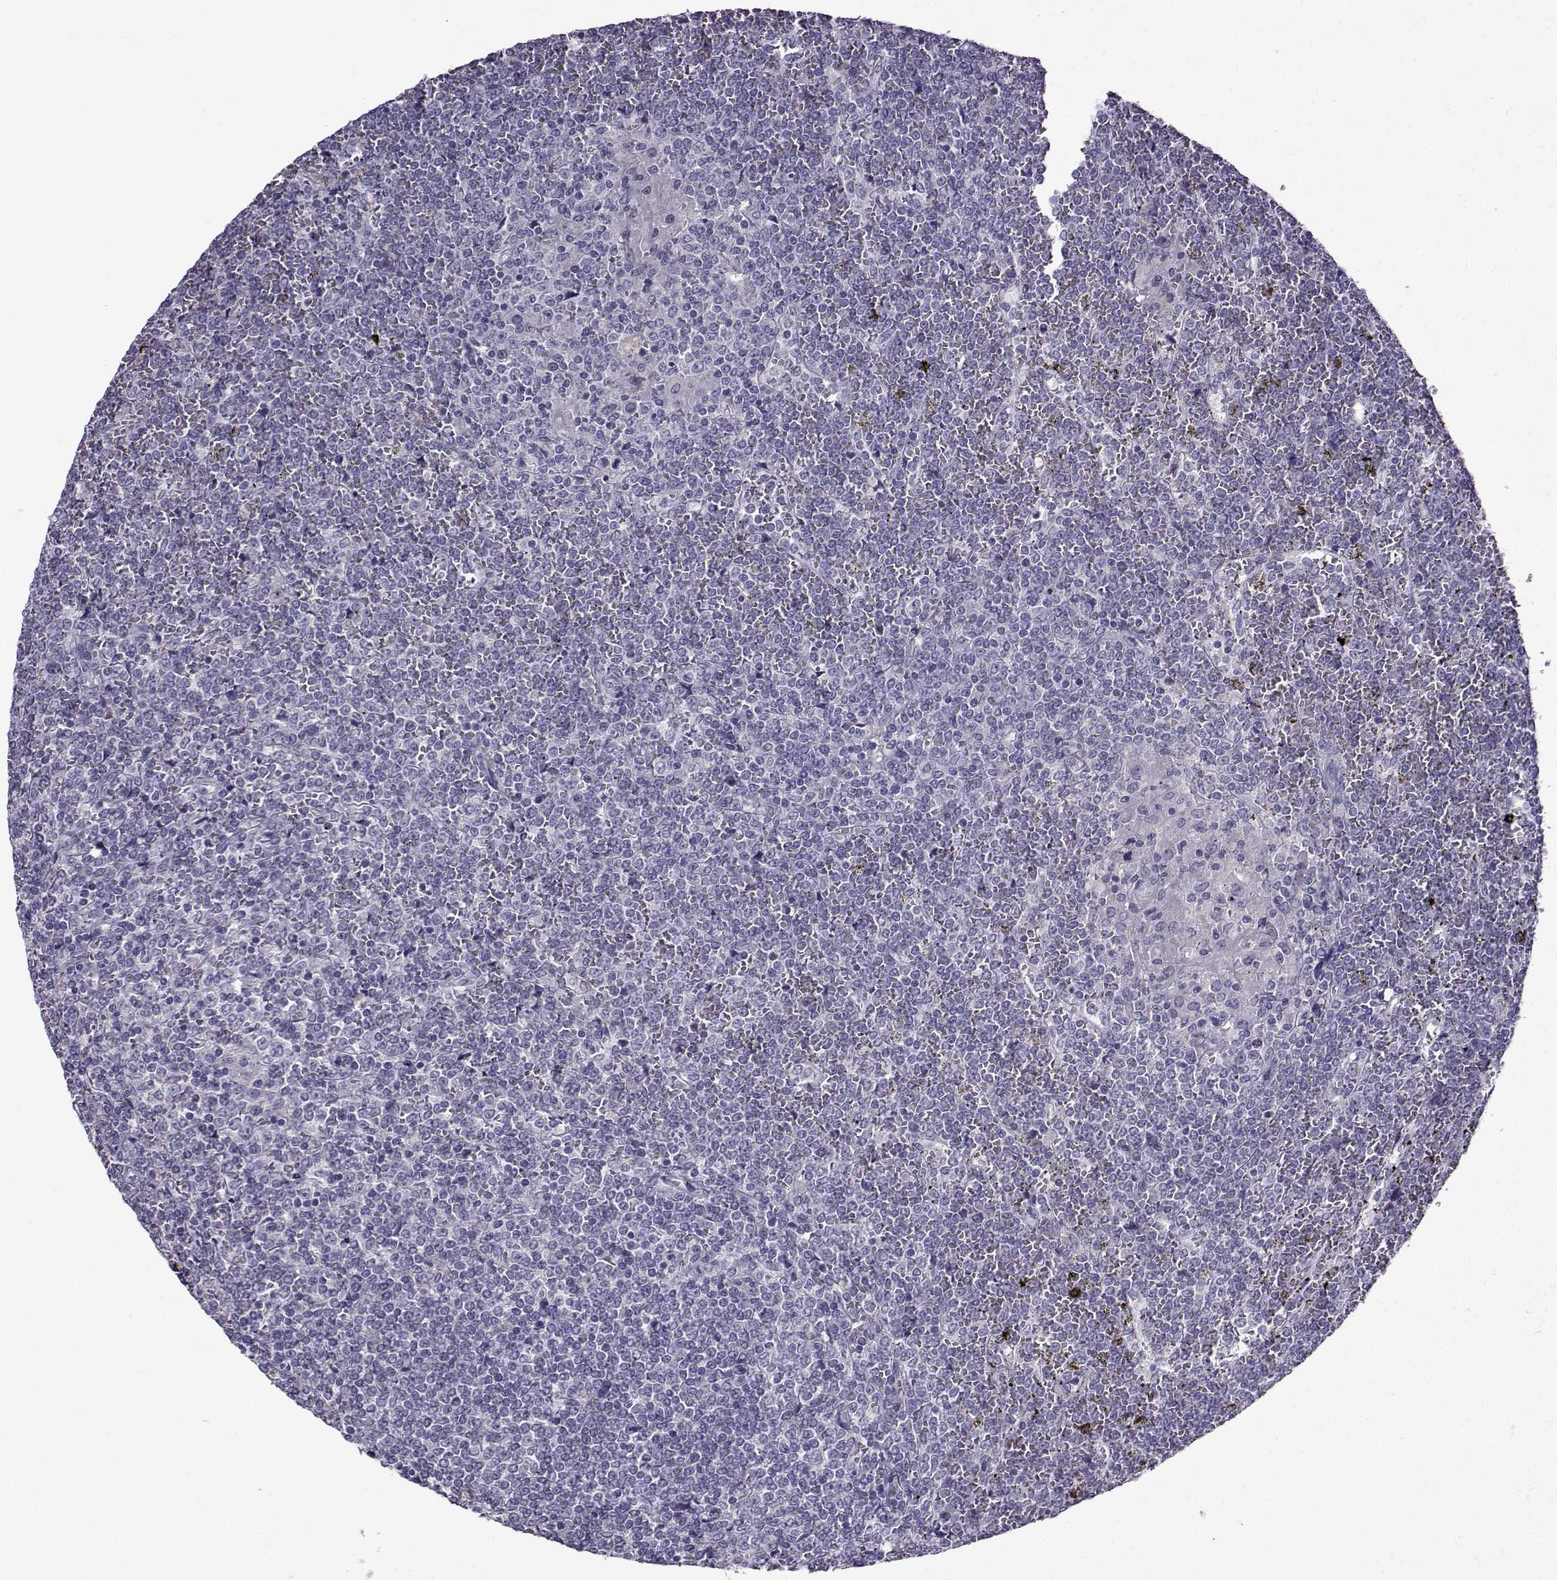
{"staining": {"intensity": "negative", "quantity": "none", "location": "none"}, "tissue": "lymphoma", "cell_type": "Tumor cells", "image_type": "cancer", "snomed": [{"axis": "morphology", "description": "Malignant lymphoma, non-Hodgkin's type, Low grade"}, {"axis": "topography", "description": "Spleen"}], "caption": "A micrograph of human malignant lymphoma, non-Hodgkin's type (low-grade) is negative for staining in tumor cells. (Stains: DAB immunohistochemistry with hematoxylin counter stain, Microscopy: brightfield microscopy at high magnification).", "gene": "CRYBB1", "patient": {"sex": "female", "age": 19}}